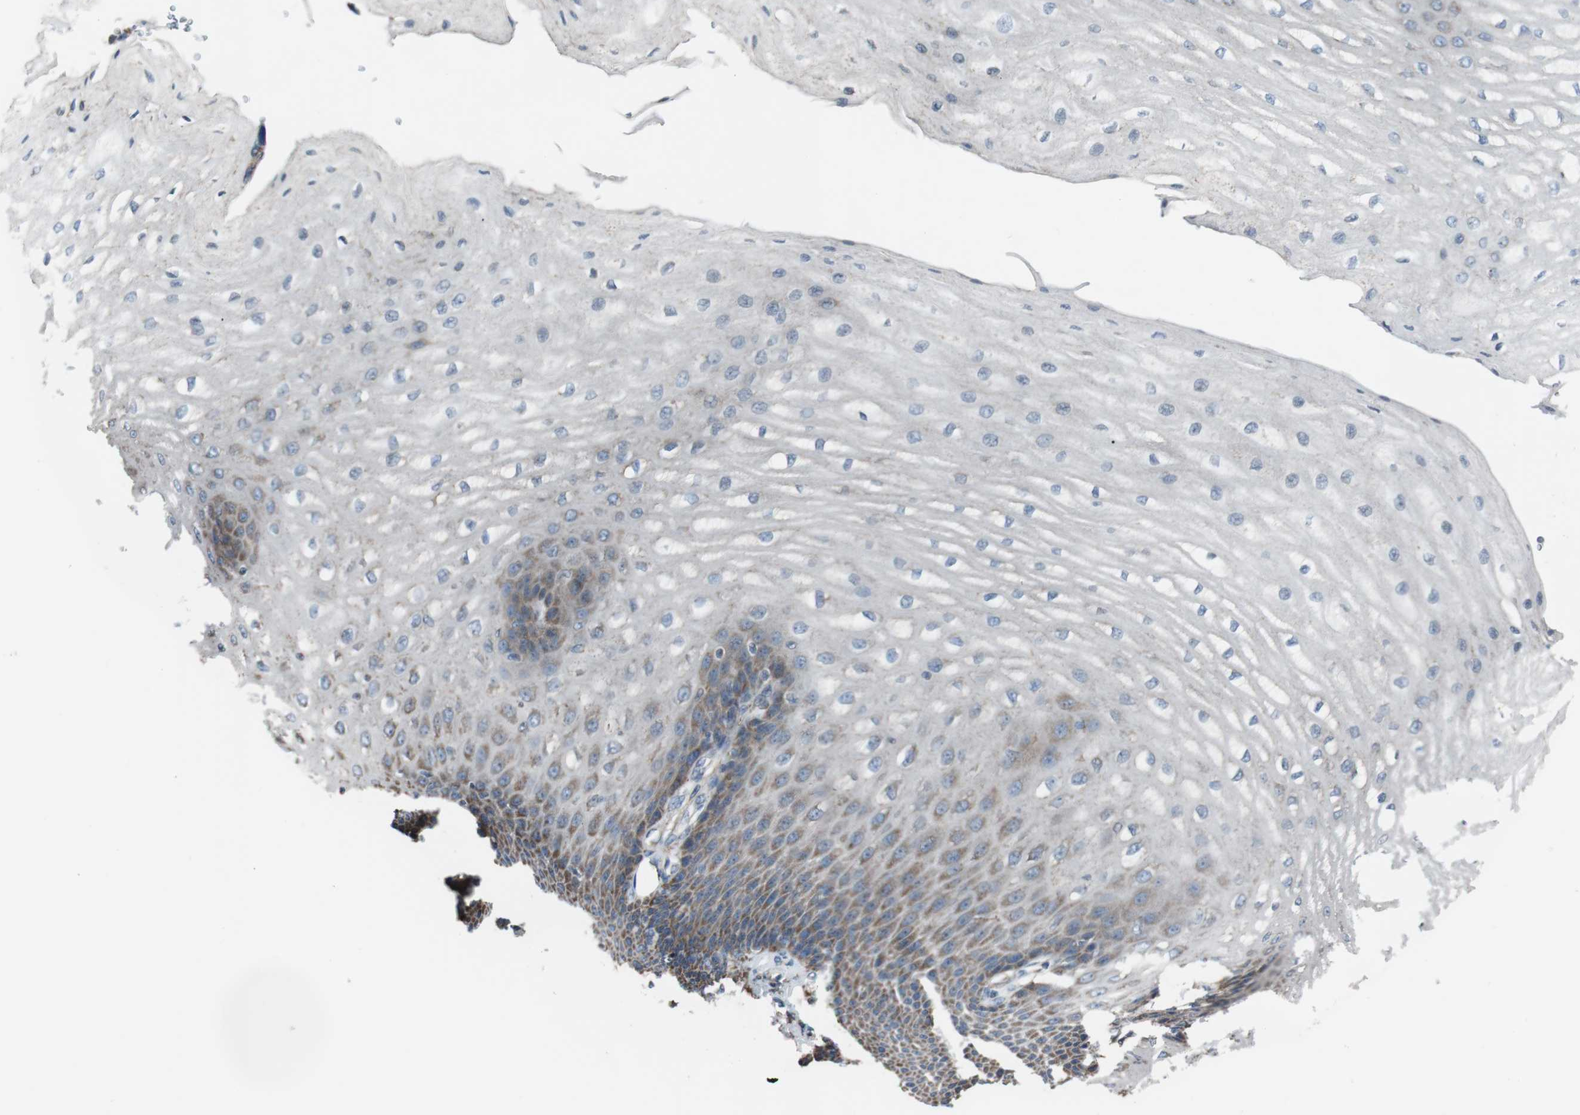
{"staining": {"intensity": "moderate", "quantity": "25%-75%", "location": "cytoplasmic/membranous"}, "tissue": "esophagus", "cell_type": "Squamous epithelial cells", "image_type": "normal", "snomed": [{"axis": "morphology", "description": "Normal tissue, NOS"}, {"axis": "topography", "description": "Esophagus"}], "caption": "IHC staining of benign esophagus, which reveals medium levels of moderate cytoplasmic/membranous staining in about 25%-75% of squamous epithelial cells indicating moderate cytoplasmic/membranous protein positivity. The staining was performed using DAB (3,3'-diaminobenzidine) (brown) for protein detection and nuclei were counterstained in hematoxylin (blue).", "gene": "CISD2", "patient": {"sex": "male", "age": 54}}